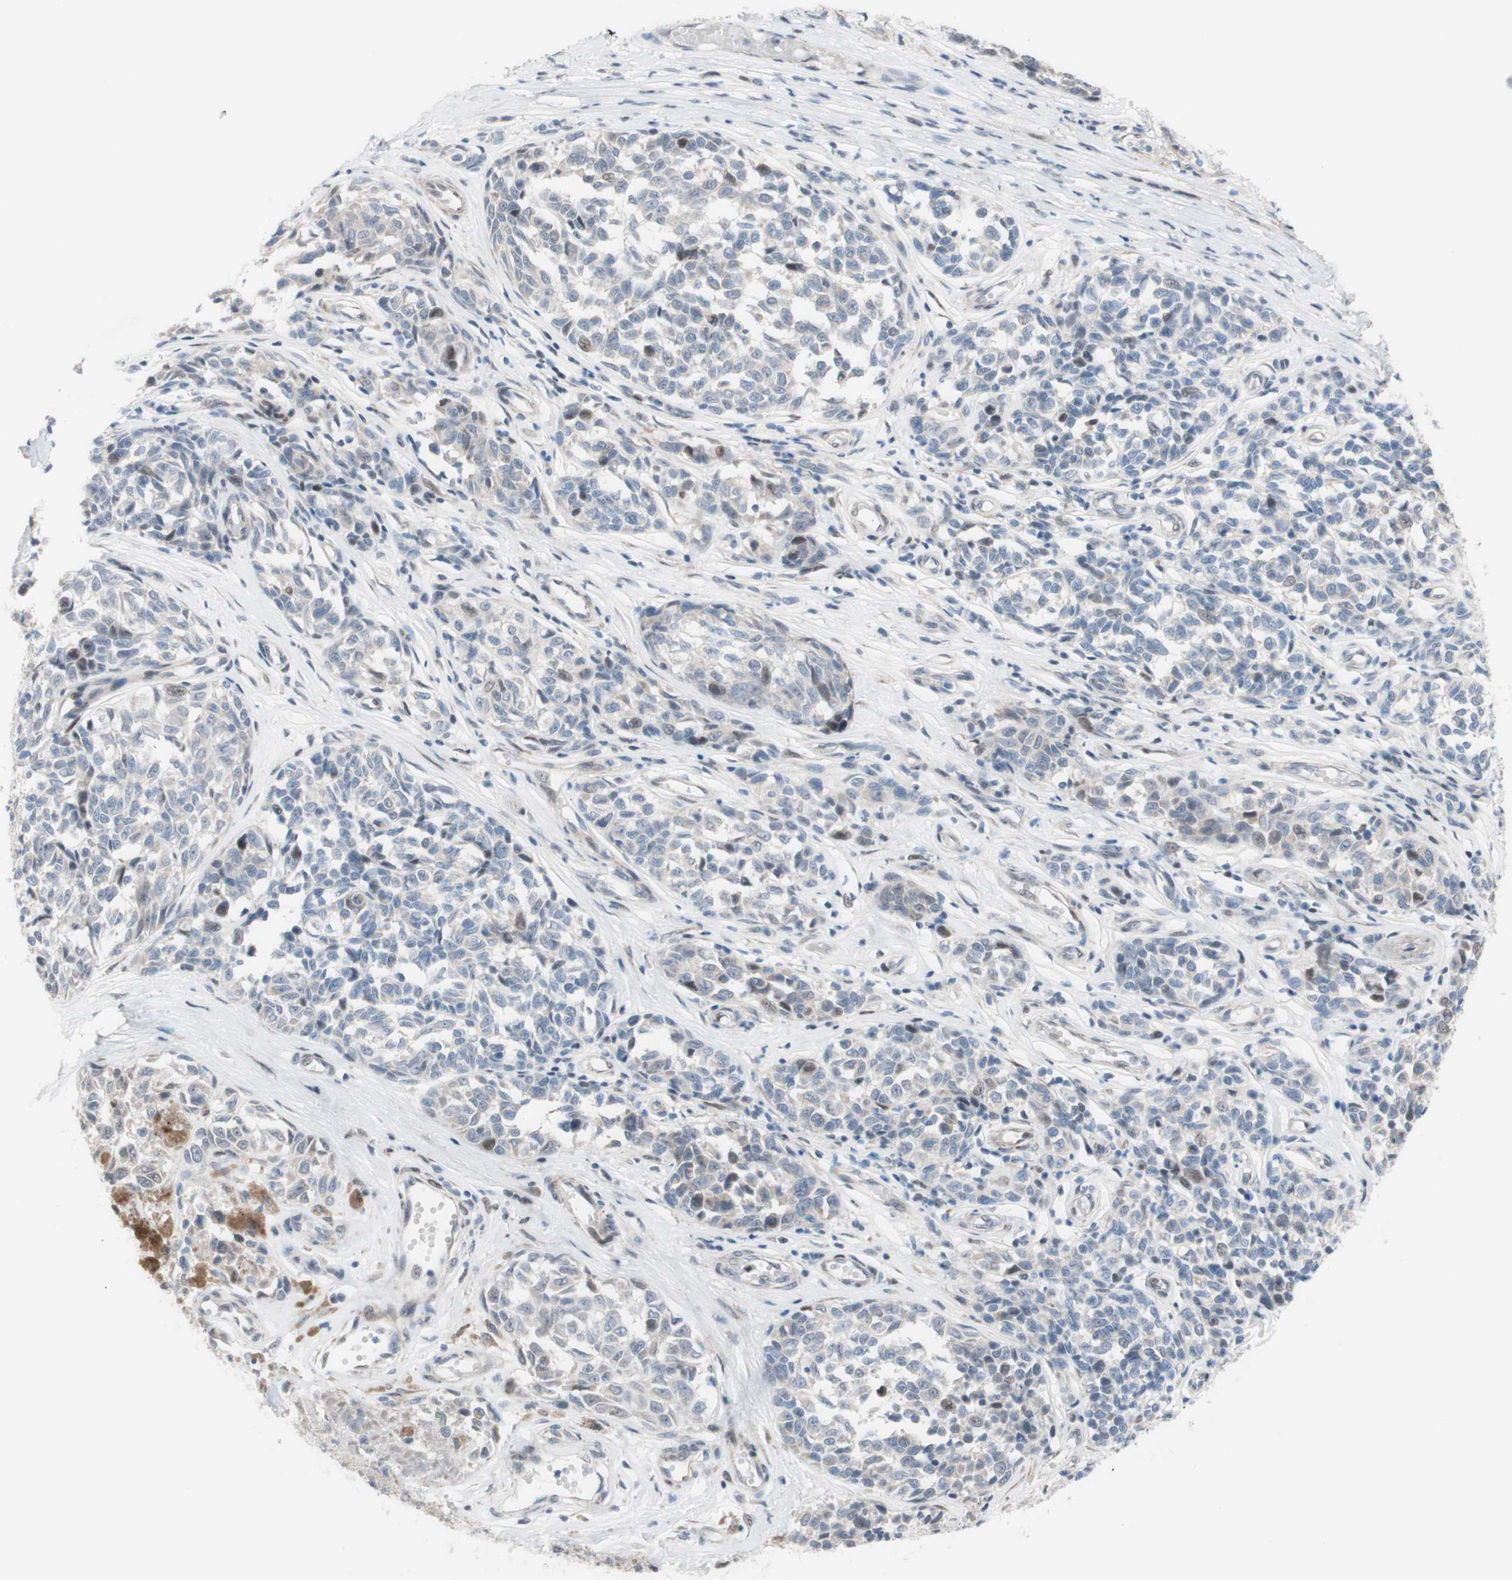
{"staining": {"intensity": "negative", "quantity": "none", "location": "none"}, "tissue": "melanoma", "cell_type": "Tumor cells", "image_type": "cancer", "snomed": [{"axis": "morphology", "description": "Malignant melanoma, NOS"}, {"axis": "topography", "description": "Skin"}], "caption": "This is an immunohistochemistry (IHC) micrograph of melanoma. There is no expression in tumor cells.", "gene": "PHTF2", "patient": {"sex": "female", "age": 64}}